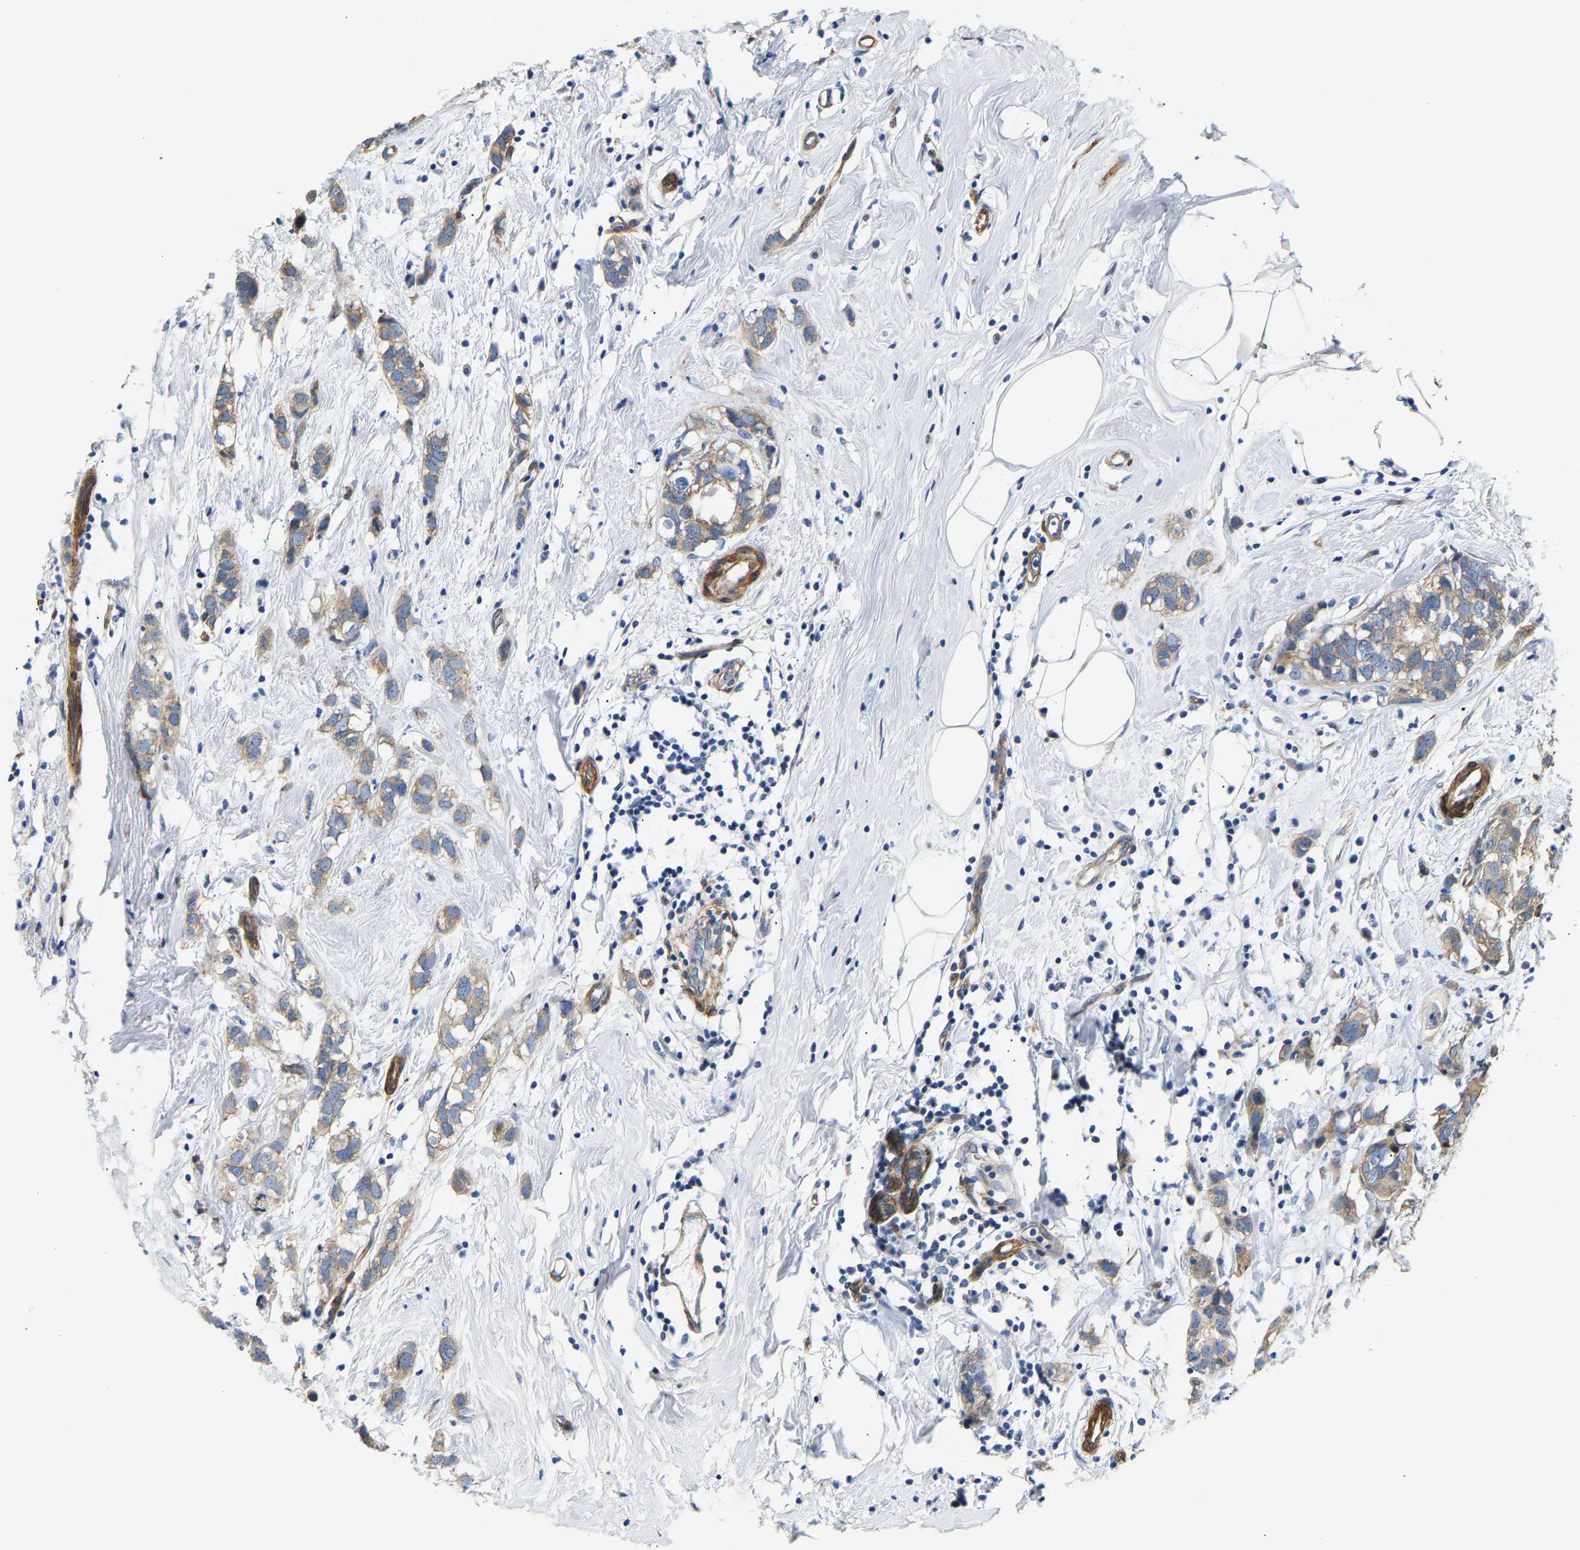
{"staining": {"intensity": "weak", "quantity": ">75%", "location": "cytoplasmic/membranous"}, "tissue": "breast cancer", "cell_type": "Tumor cells", "image_type": "cancer", "snomed": [{"axis": "morphology", "description": "Normal tissue, NOS"}, {"axis": "morphology", "description": "Duct carcinoma"}, {"axis": "topography", "description": "Breast"}], "caption": "Immunohistochemistry (IHC) of human breast cancer displays low levels of weak cytoplasmic/membranous expression in about >75% of tumor cells. The staining is performed using DAB brown chromogen to label protein expression. The nuclei are counter-stained blue using hematoxylin.", "gene": "PAWR", "patient": {"sex": "female", "age": 50}}